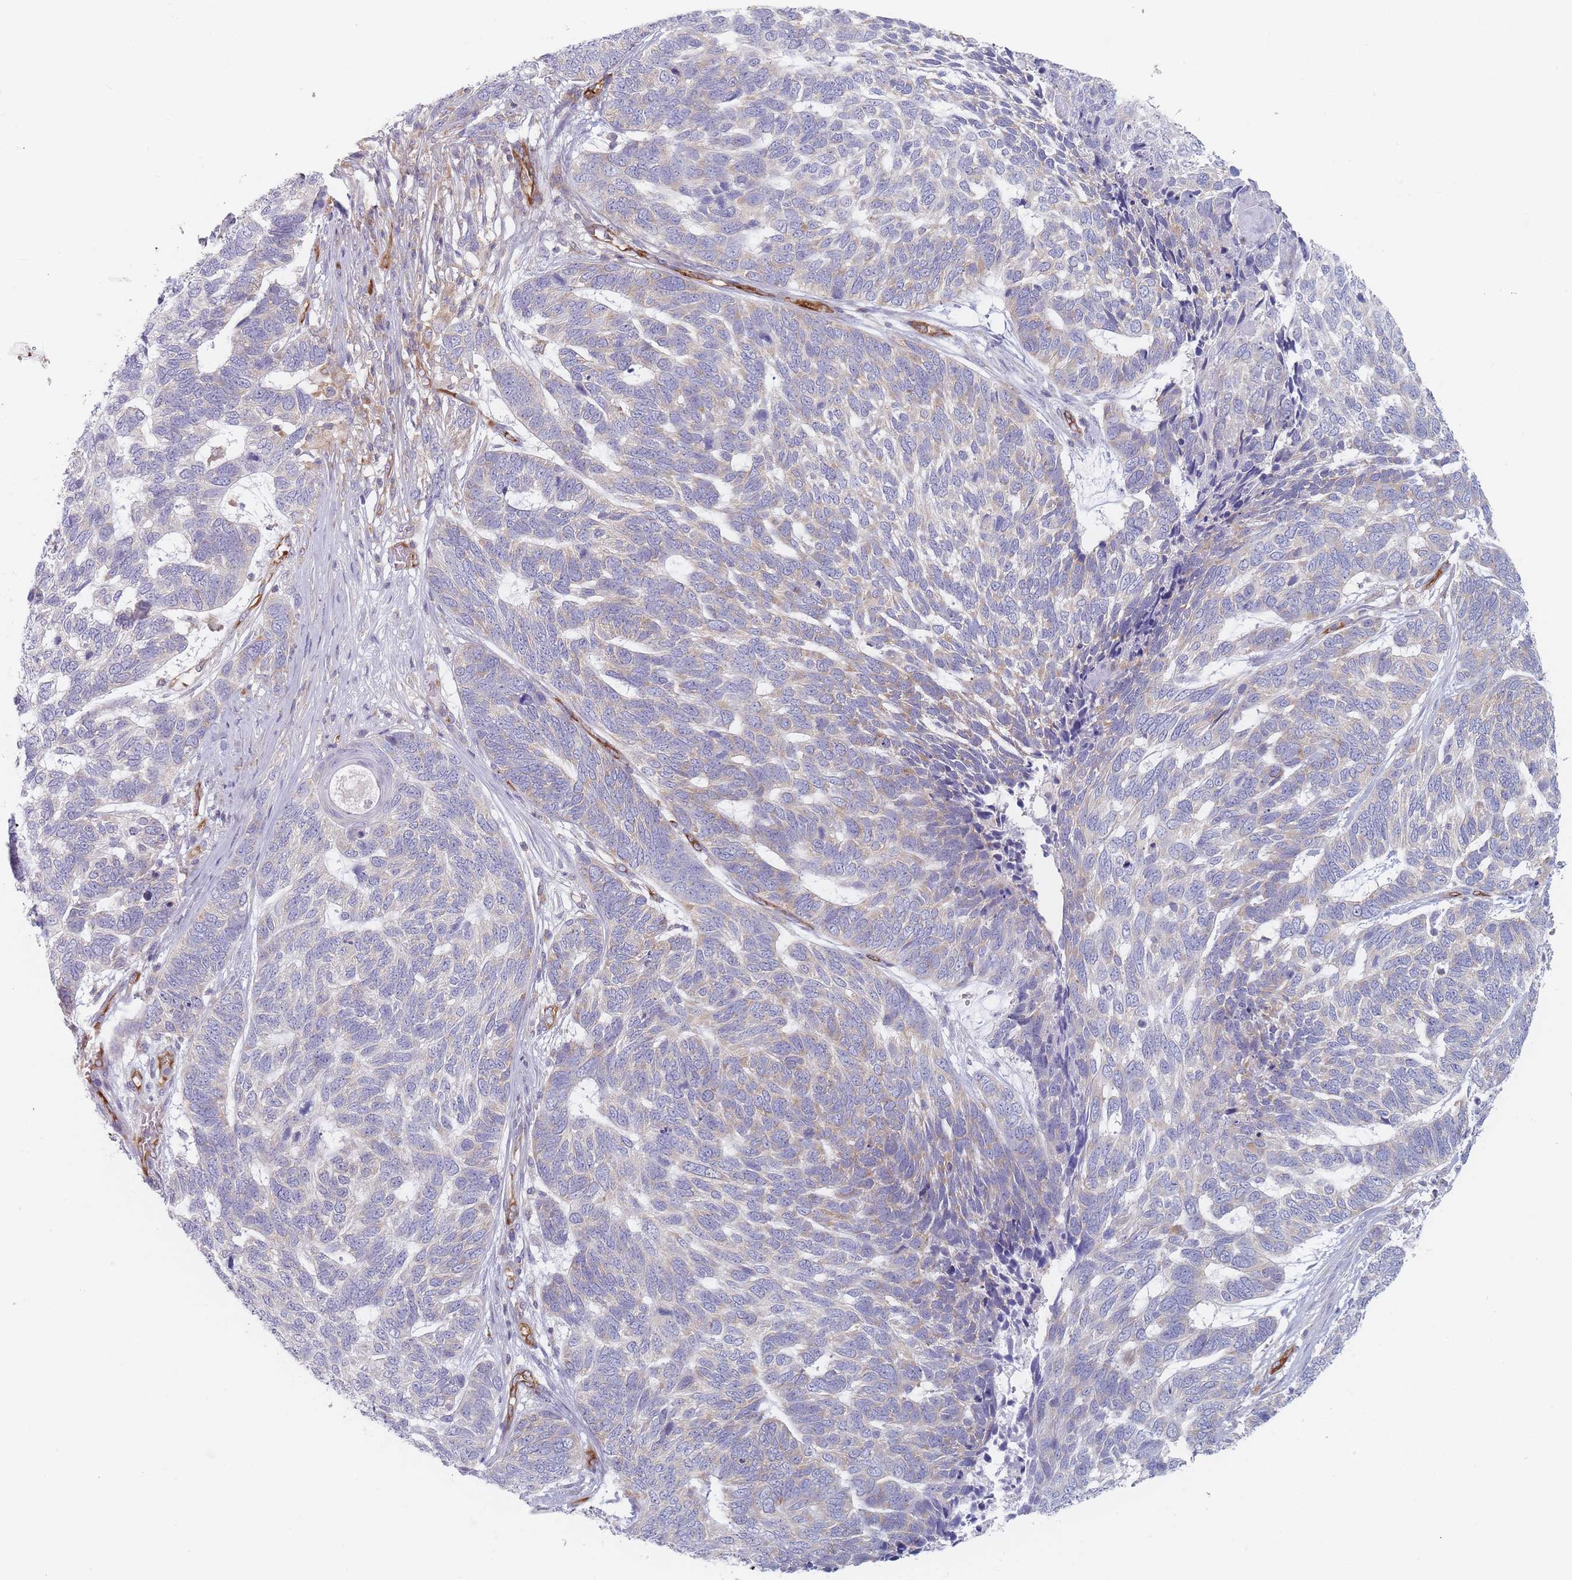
{"staining": {"intensity": "negative", "quantity": "none", "location": "none"}, "tissue": "skin cancer", "cell_type": "Tumor cells", "image_type": "cancer", "snomed": [{"axis": "morphology", "description": "Basal cell carcinoma"}, {"axis": "topography", "description": "Skin"}], "caption": "High magnification brightfield microscopy of skin cancer (basal cell carcinoma) stained with DAB (3,3'-diaminobenzidine) (brown) and counterstained with hematoxylin (blue): tumor cells show no significant positivity.", "gene": "MAP1S", "patient": {"sex": "female", "age": 65}}